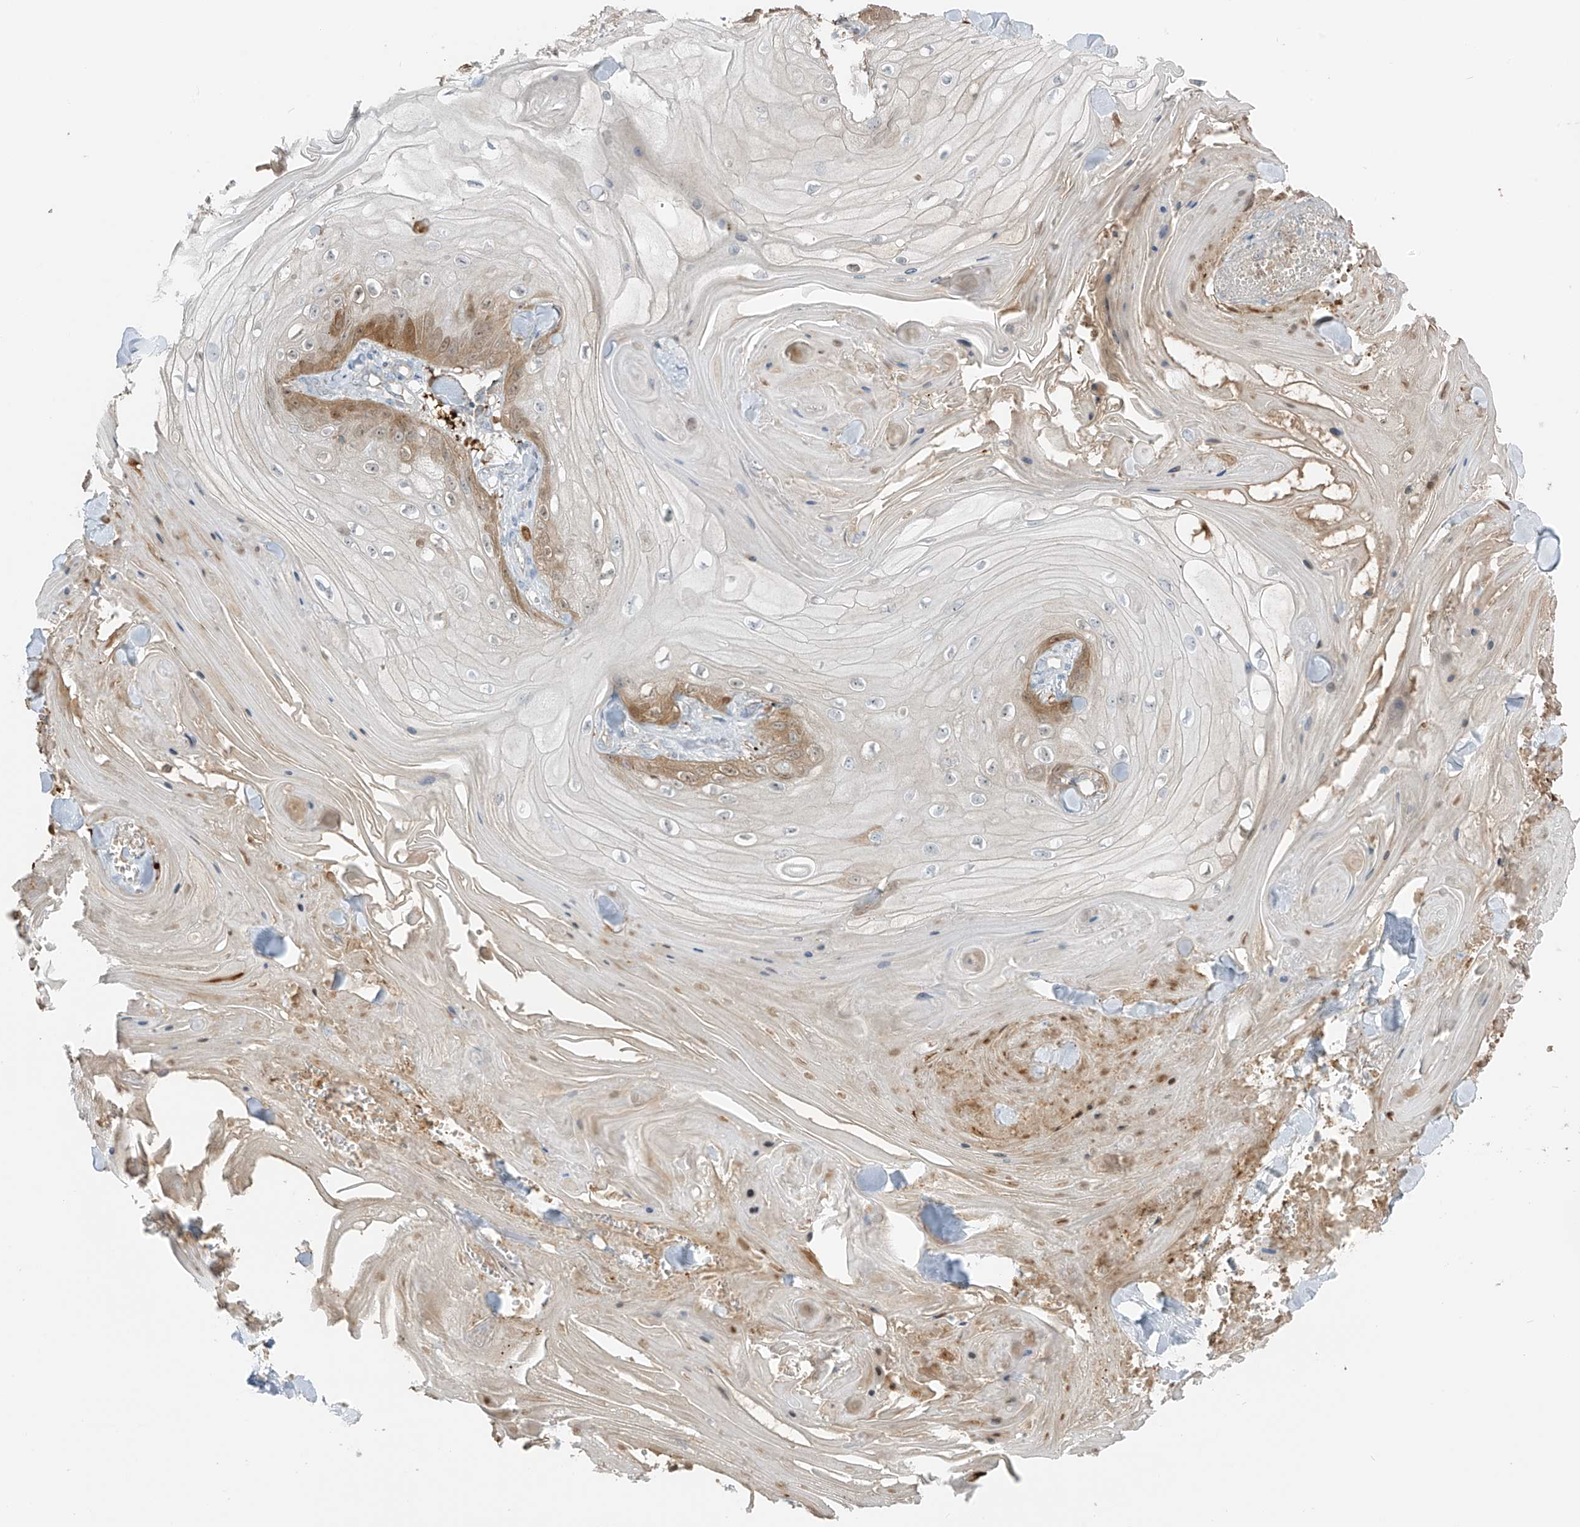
{"staining": {"intensity": "moderate", "quantity": "<25%", "location": "cytoplasmic/membranous"}, "tissue": "skin cancer", "cell_type": "Tumor cells", "image_type": "cancer", "snomed": [{"axis": "morphology", "description": "Squamous cell carcinoma, NOS"}, {"axis": "topography", "description": "Skin"}], "caption": "A high-resolution micrograph shows IHC staining of skin cancer, which demonstrates moderate cytoplasmic/membranous staining in approximately <25% of tumor cells. Using DAB (3,3'-diaminobenzidine) (brown) and hematoxylin (blue) stains, captured at high magnification using brightfield microscopy.", "gene": "FAM131C", "patient": {"sex": "male", "age": 74}}